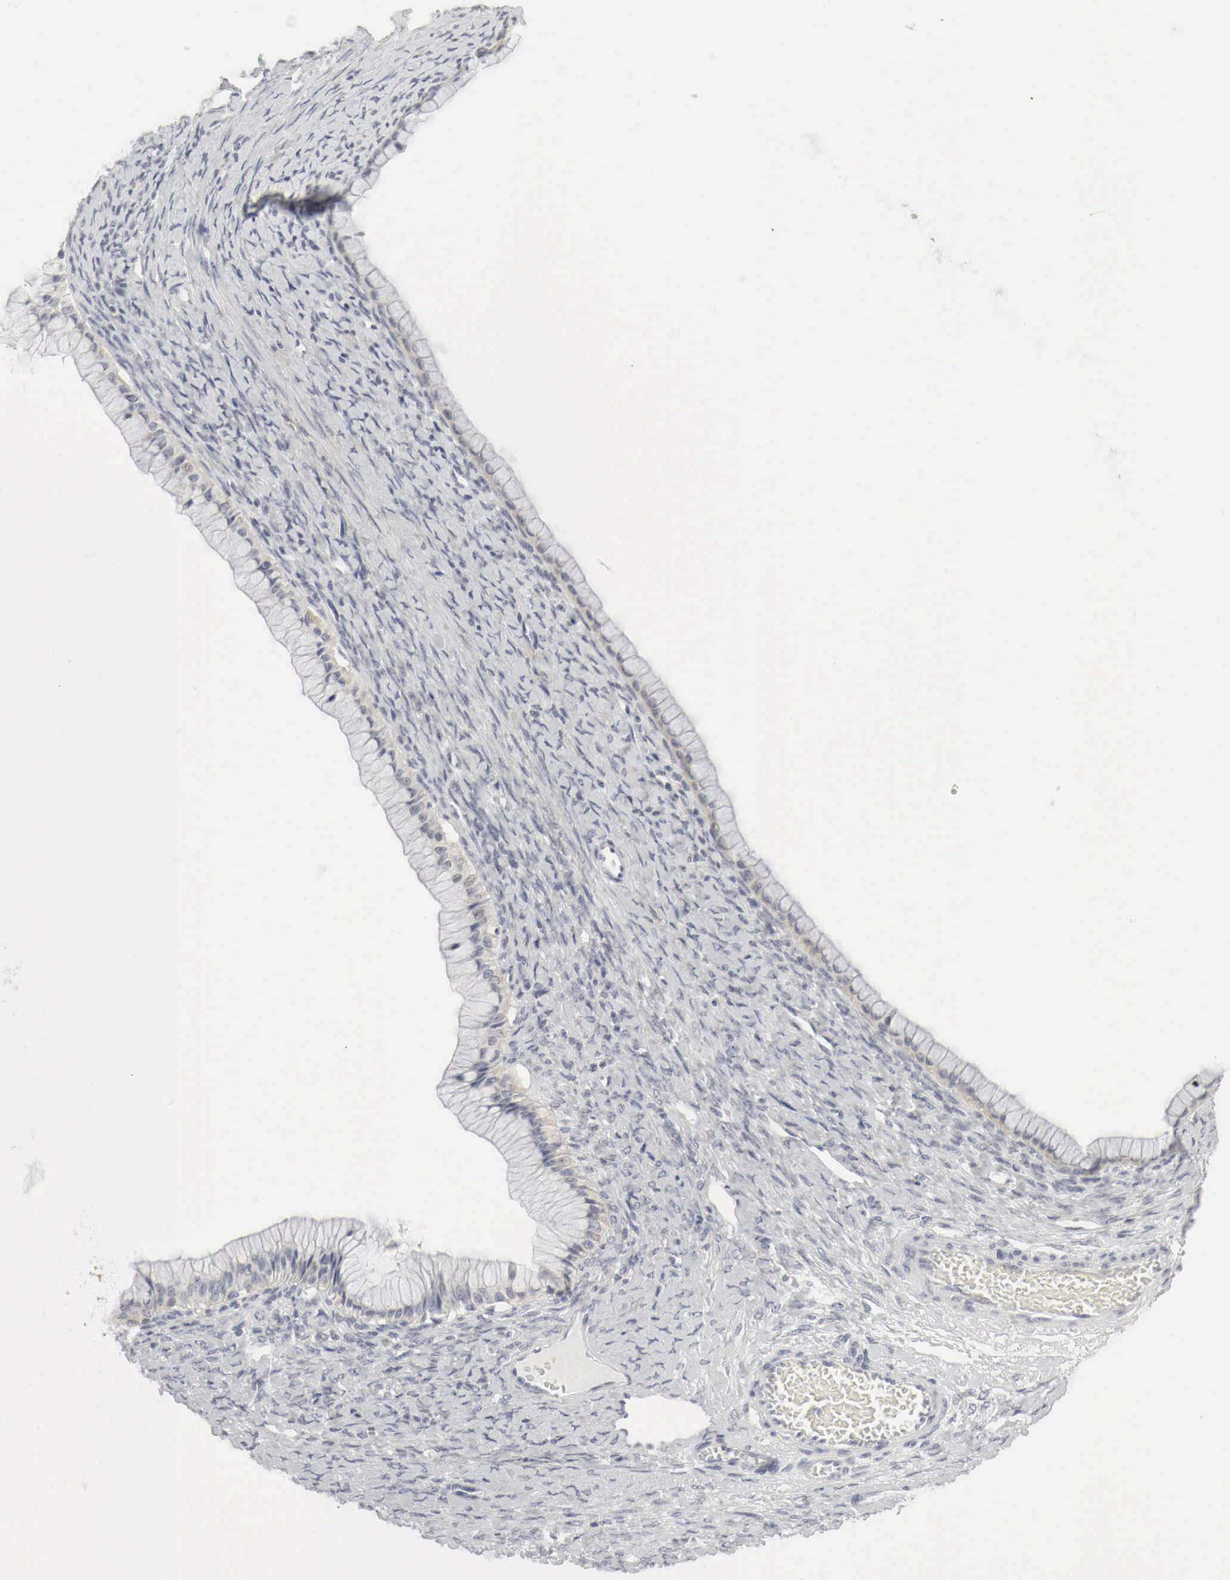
{"staining": {"intensity": "weak", "quantity": "25%-75%", "location": "cytoplasmic/membranous,nuclear"}, "tissue": "ovarian cancer", "cell_type": "Tumor cells", "image_type": "cancer", "snomed": [{"axis": "morphology", "description": "Cystadenocarcinoma, mucinous, NOS"}, {"axis": "topography", "description": "Ovary"}], "caption": "A low amount of weak cytoplasmic/membranous and nuclear positivity is appreciated in approximately 25%-75% of tumor cells in ovarian cancer (mucinous cystadenocarcinoma) tissue.", "gene": "TP63", "patient": {"sex": "female", "age": 25}}